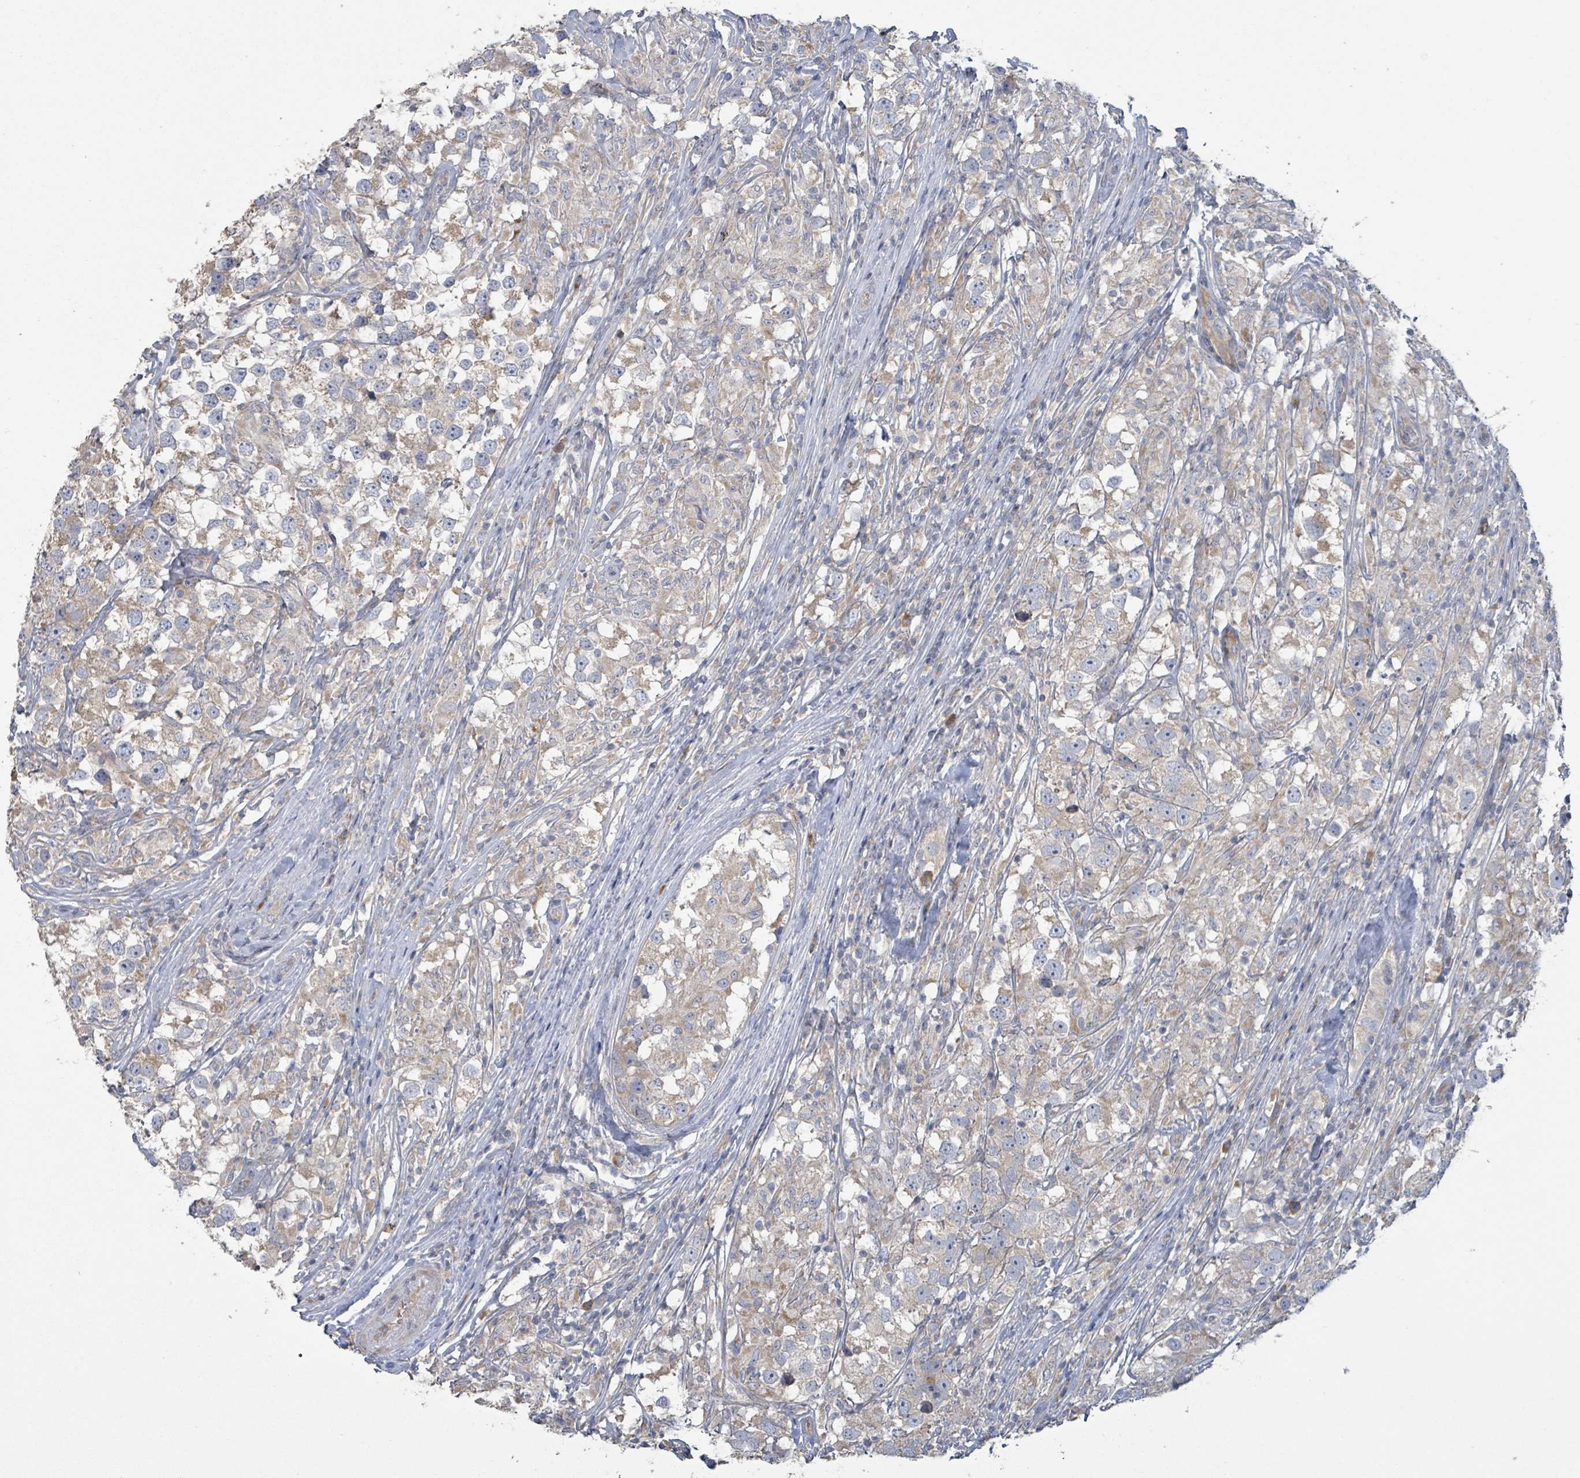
{"staining": {"intensity": "weak", "quantity": "25%-75%", "location": "cytoplasmic/membranous"}, "tissue": "testis cancer", "cell_type": "Tumor cells", "image_type": "cancer", "snomed": [{"axis": "morphology", "description": "Seminoma, NOS"}, {"axis": "topography", "description": "Testis"}], "caption": "There is low levels of weak cytoplasmic/membranous expression in tumor cells of testis seminoma, as demonstrated by immunohistochemical staining (brown color).", "gene": "RPL32", "patient": {"sex": "male", "age": 46}}